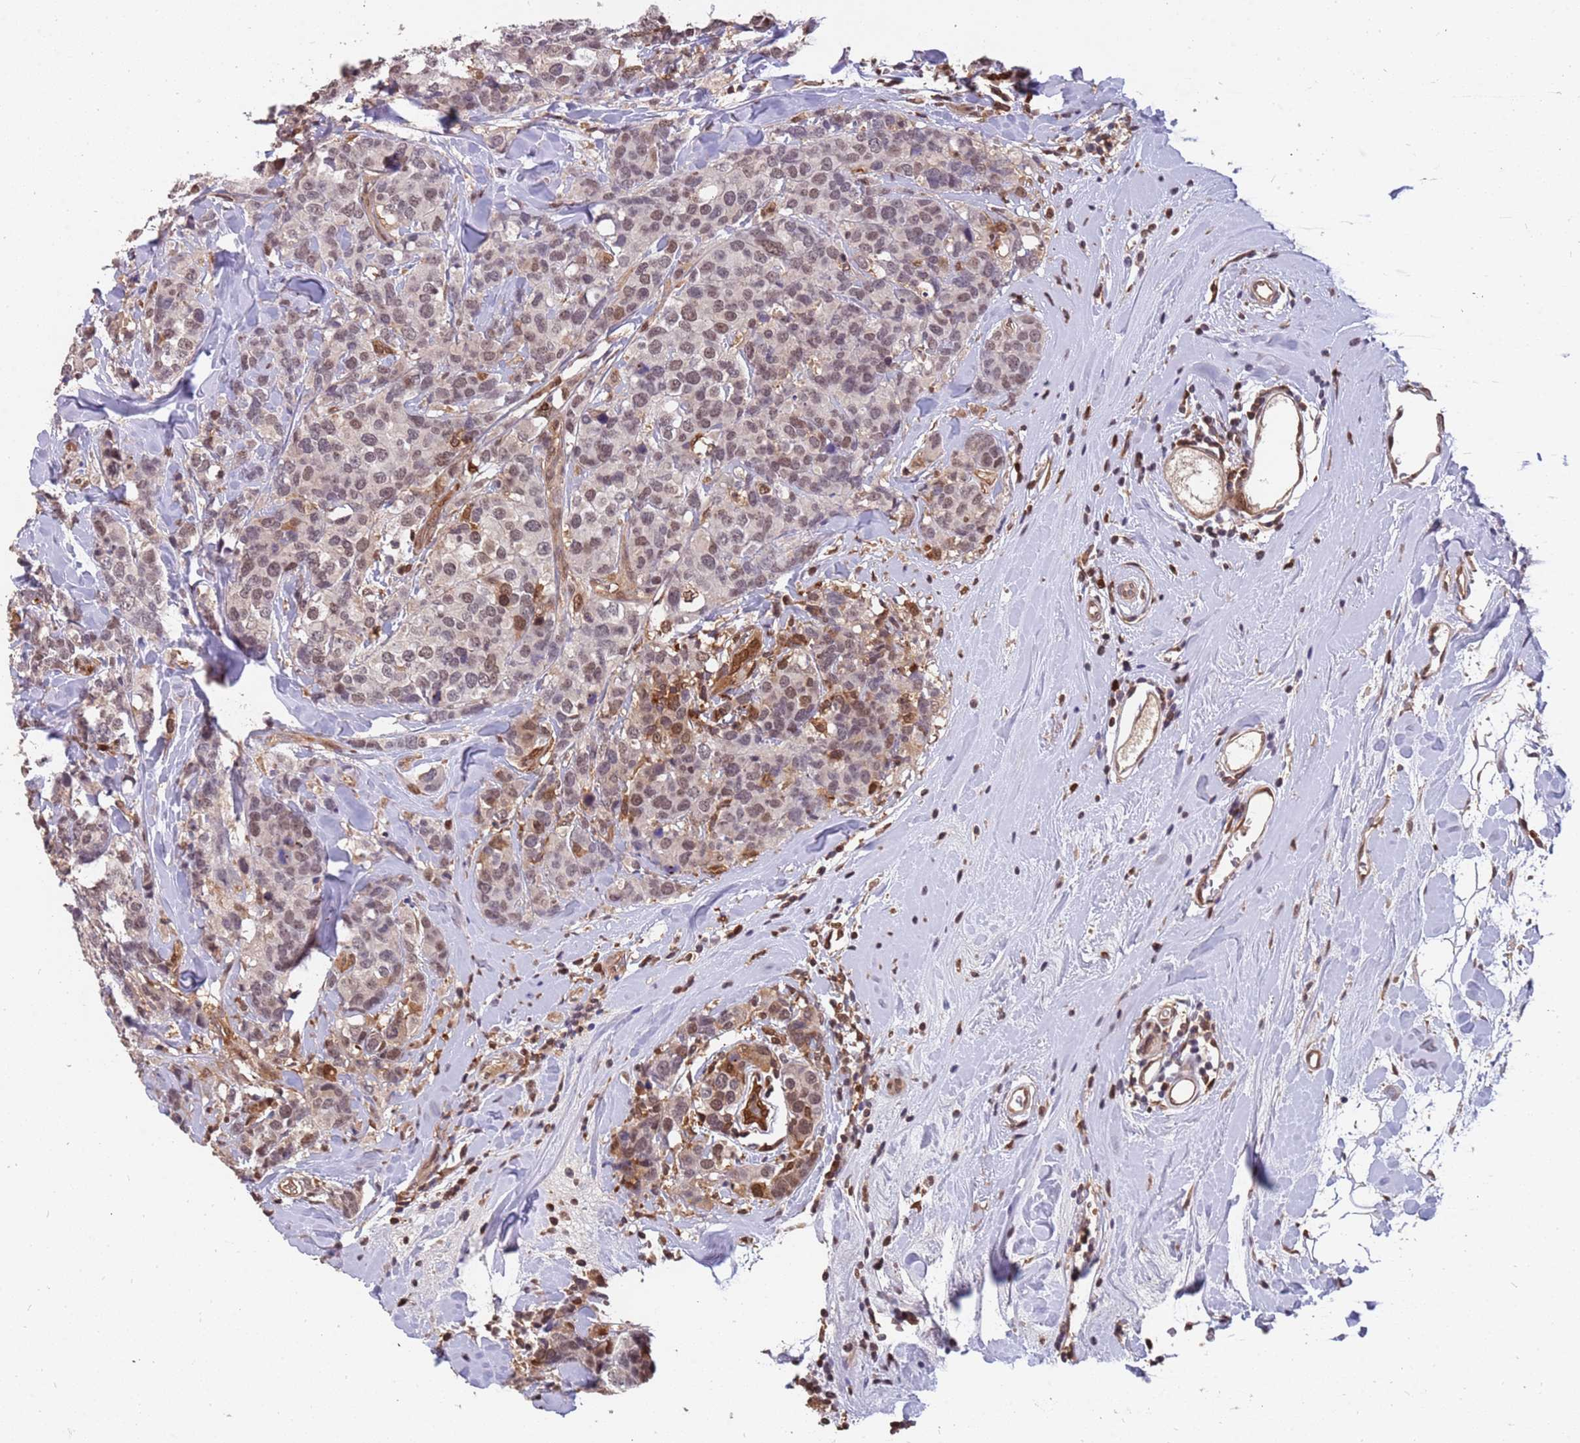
{"staining": {"intensity": "moderate", "quantity": "25%-75%", "location": "cytoplasmic/membranous,nuclear"}, "tissue": "breast cancer", "cell_type": "Tumor cells", "image_type": "cancer", "snomed": [{"axis": "morphology", "description": "Lobular carcinoma"}, {"axis": "topography", "description": "Breast"}], "caption": "Human breast cancer stained with a brown dye shows moderate cytoplasmic/membranous and nuclear positive expression in about 25%-75% of tumor cells.", "gene": "GBP2", "patient": {"sex": "female", "age": 59}}